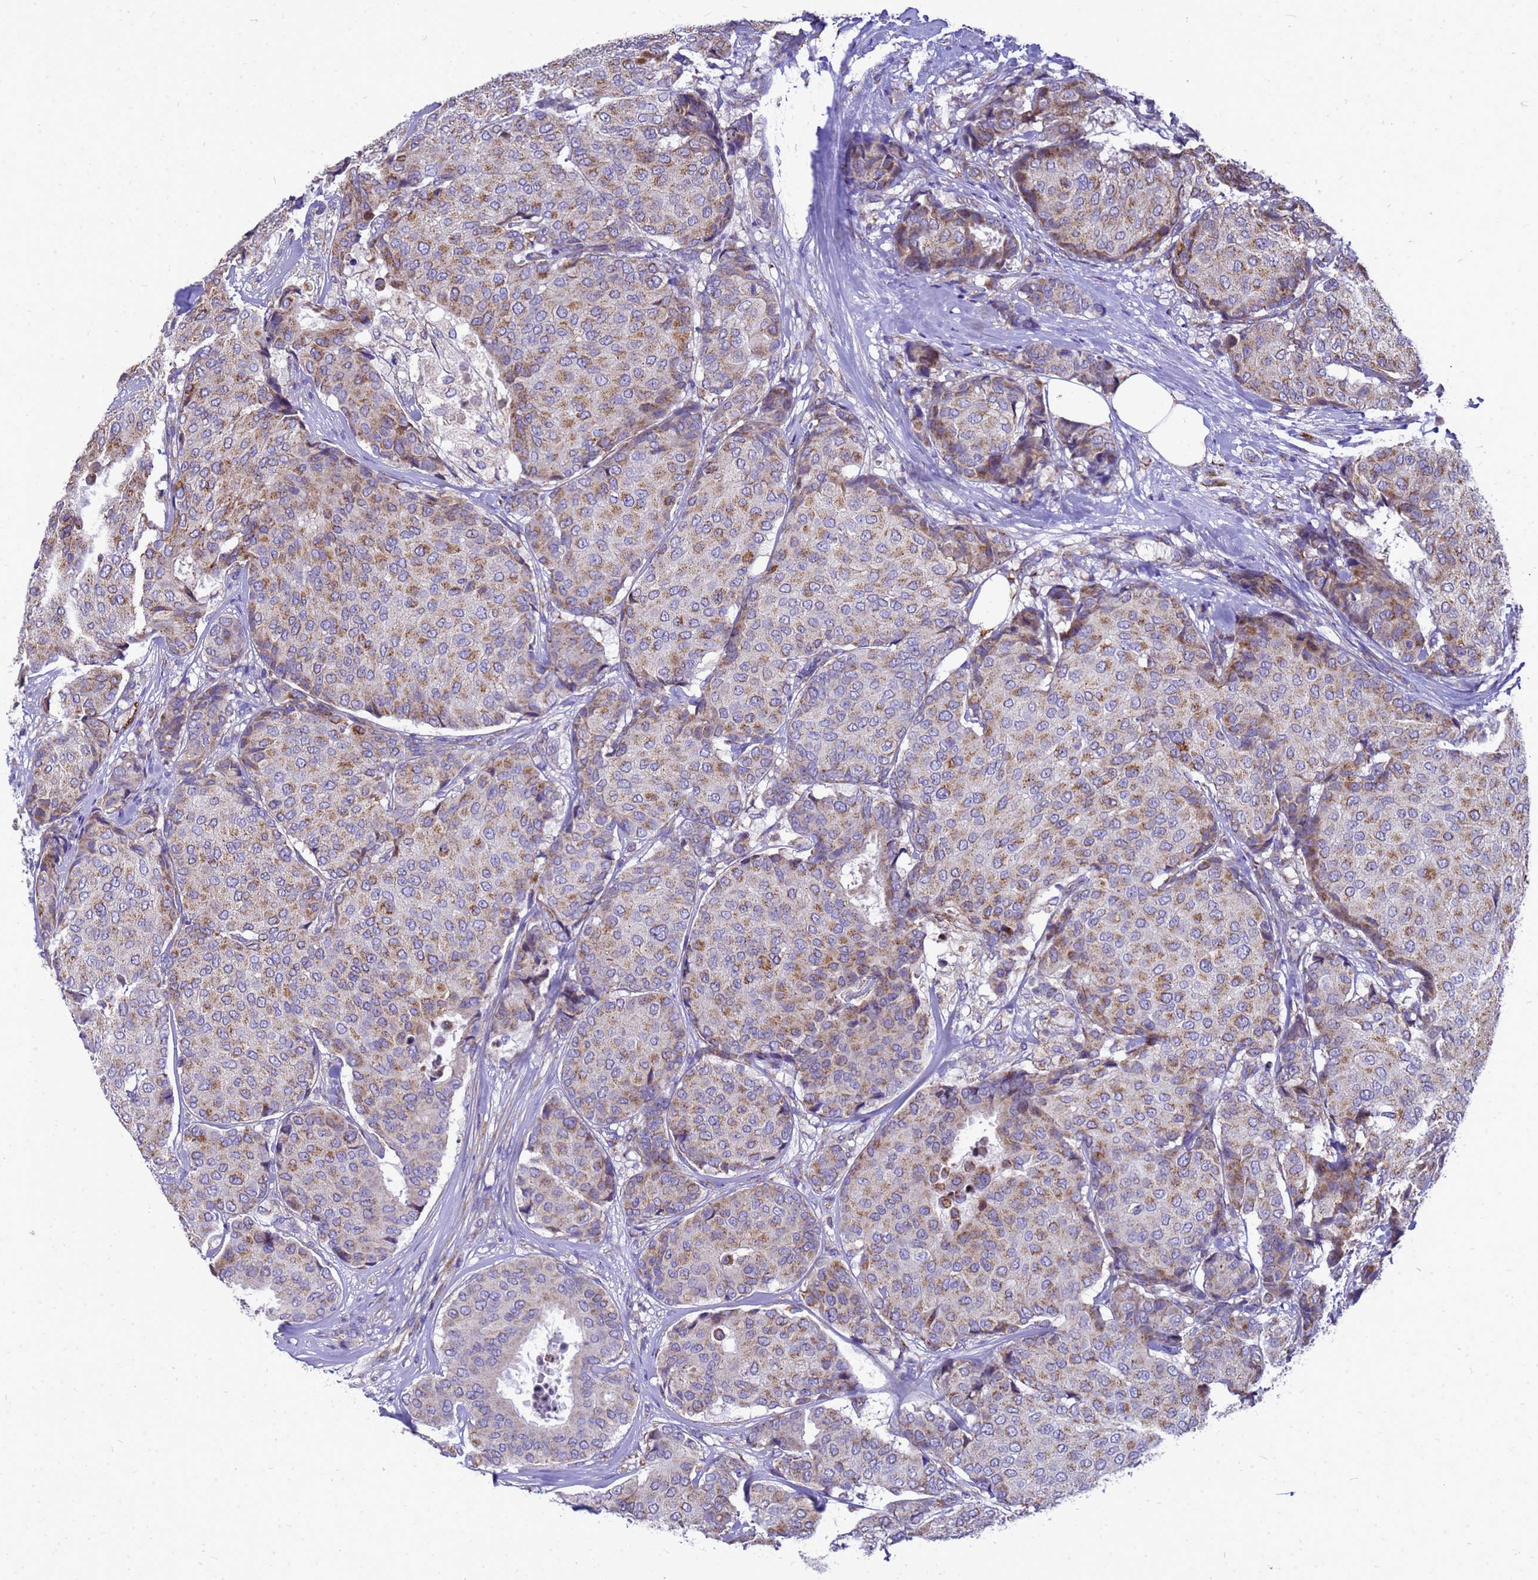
{"staining": {"intensity": "moderate", "quantity": "<25%", "location": "cytoplasmic/membranous"}, "tissue": "breast cancer", "cell_type": "Tumor cells", "image_type": "cancer", "snomed": [{"axis": "morphology", "description": "Duct carcinoma"}, {"axis": "topography", "description": "Breast"}], "caption": "Breast infiltrating ductal carcinoma stained for a protein reveals moderate cytoplasmic/membranous positivity in tumor cells.", "gene": "CMC4", "patient": {"sex": "female", "age": 75}}